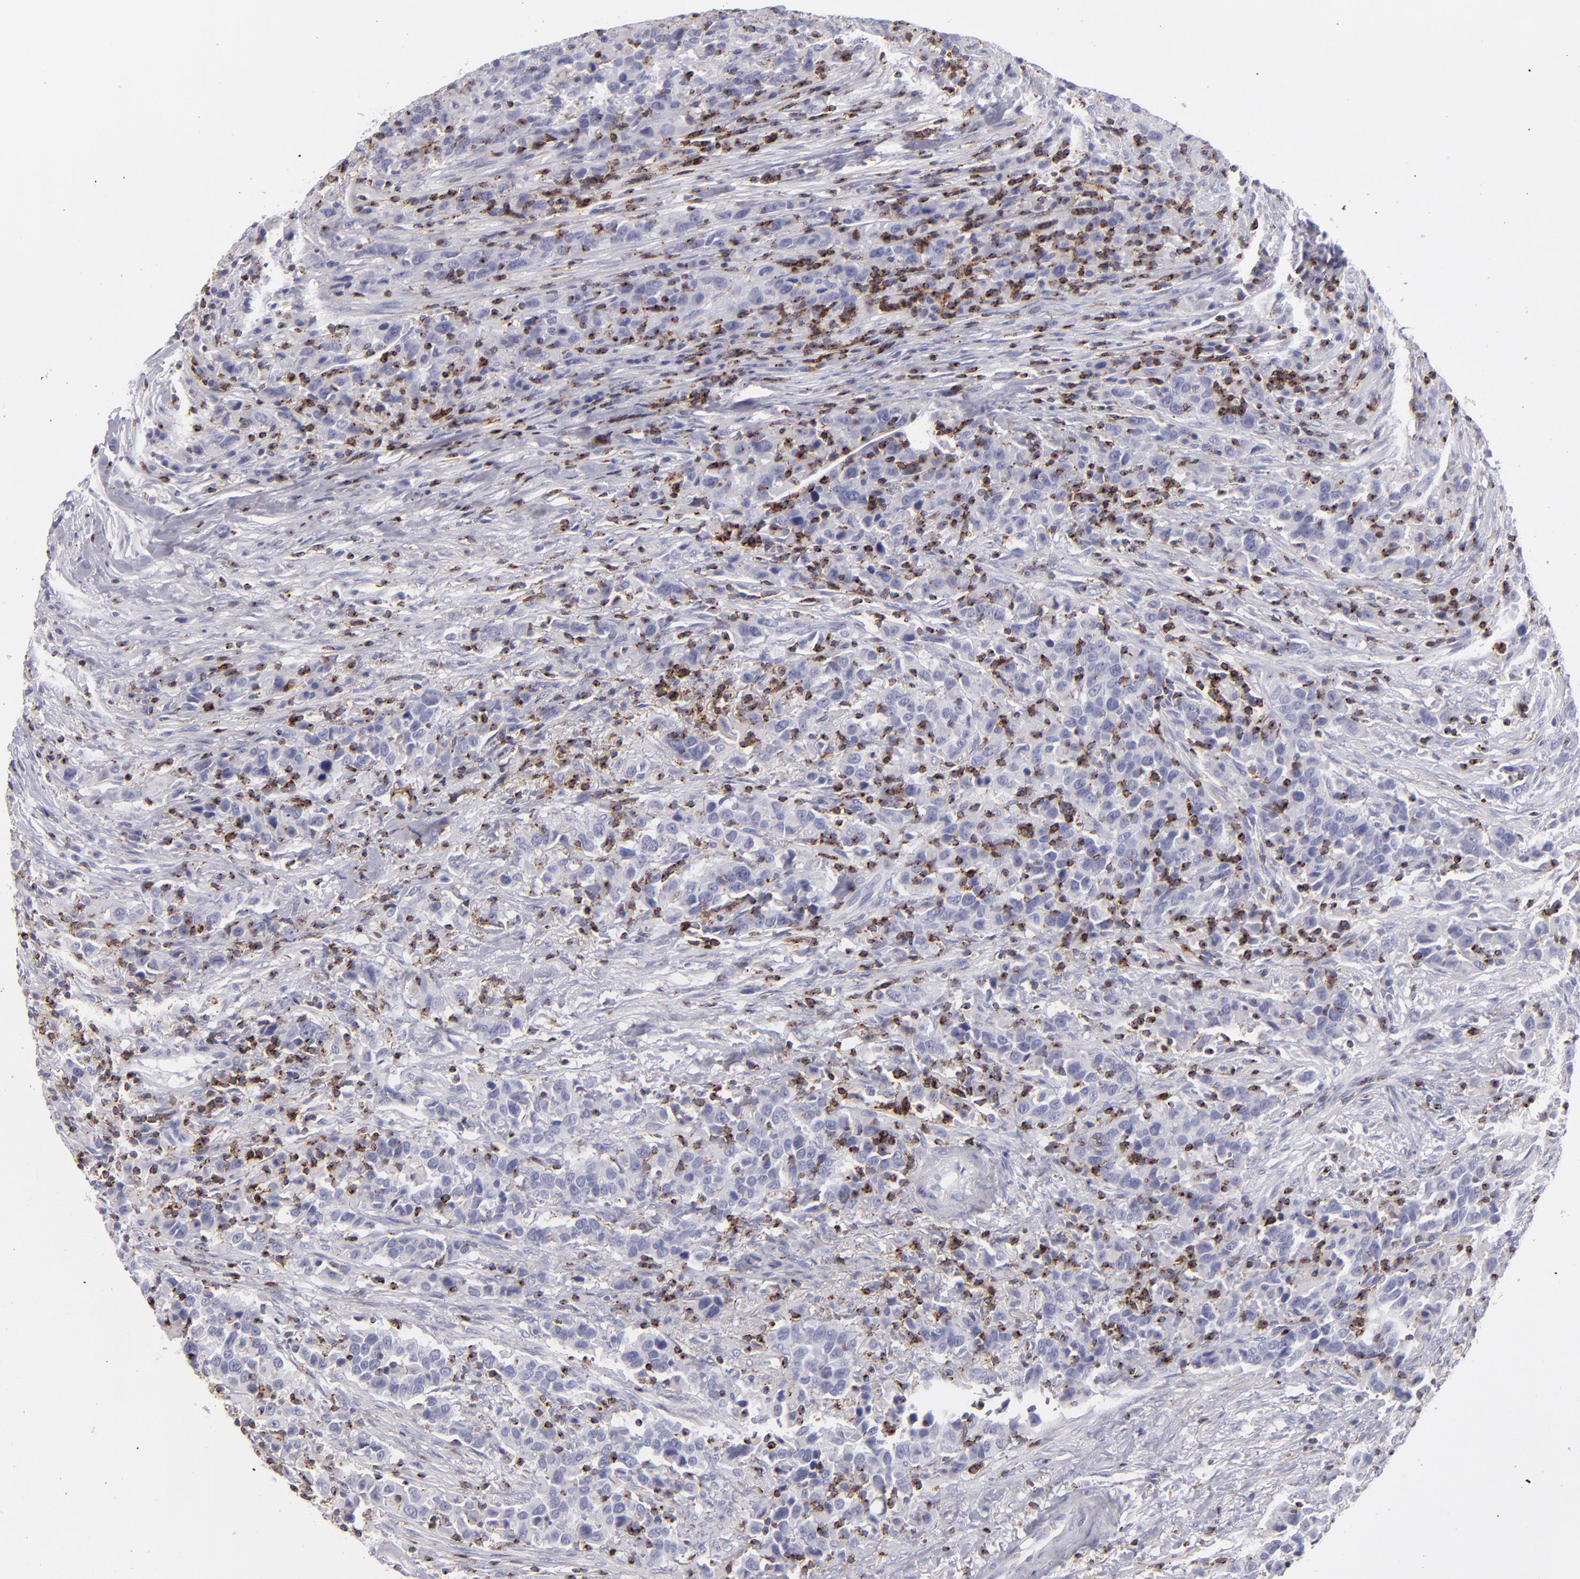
{"staining": {"intensity": "negative", "quantity": "none", "location": "none"}, "tissue": "urothelial cancer", "cell_type": "Tumor cells", "image_type": "cancer", "snomed": [{"axis": "morphology", "description": "Urothelial carcinoma, High grade"}, {"axis": "topography", "description": "Urinary bladder"}], "caption": "The micrograph shows no significant positivity in tumor cells of urothelial cancer.", "gene": "CD2", "patient": {"sex": "male", "age": 61}}